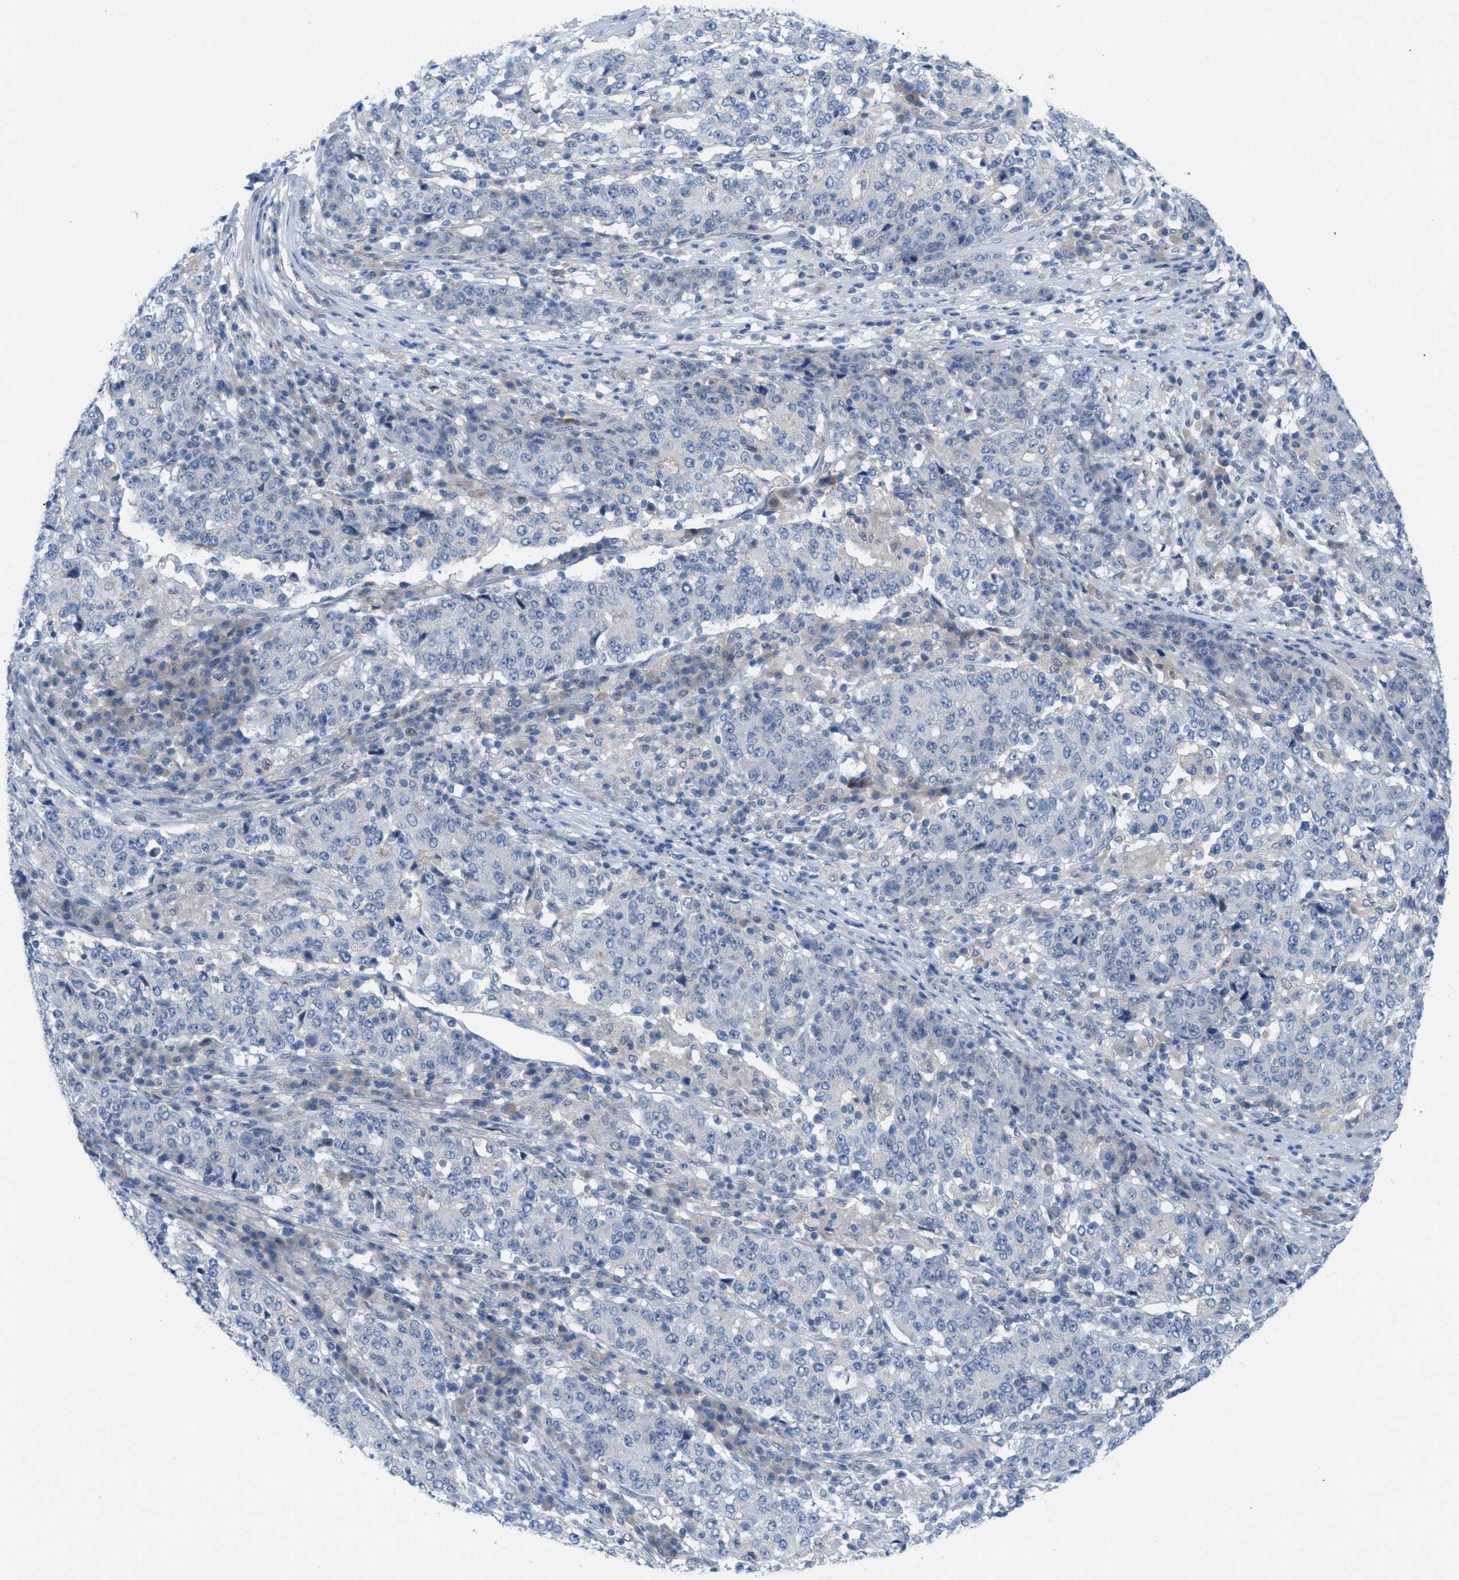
{"staining": {"intensity": "negative", "quantity": "none", "location": "none"}, "tissue": "stomach cancer", "cell_type": "Tumor cells", "image_type": "cancer", "snomed": [{"axis": "morphology", "description": "Adenocarcinoma, NOS"}, {"axis": "topography", "description": "Stomach"}], "caption": "IHC image of human adenocarcinoma (stomach) stained for a protein (brown), which shows no positivity in tumor cells. Nuclei are stained in blue.", "gene": "WIPI2", "patient": {"sex": "male", "age": 59}}